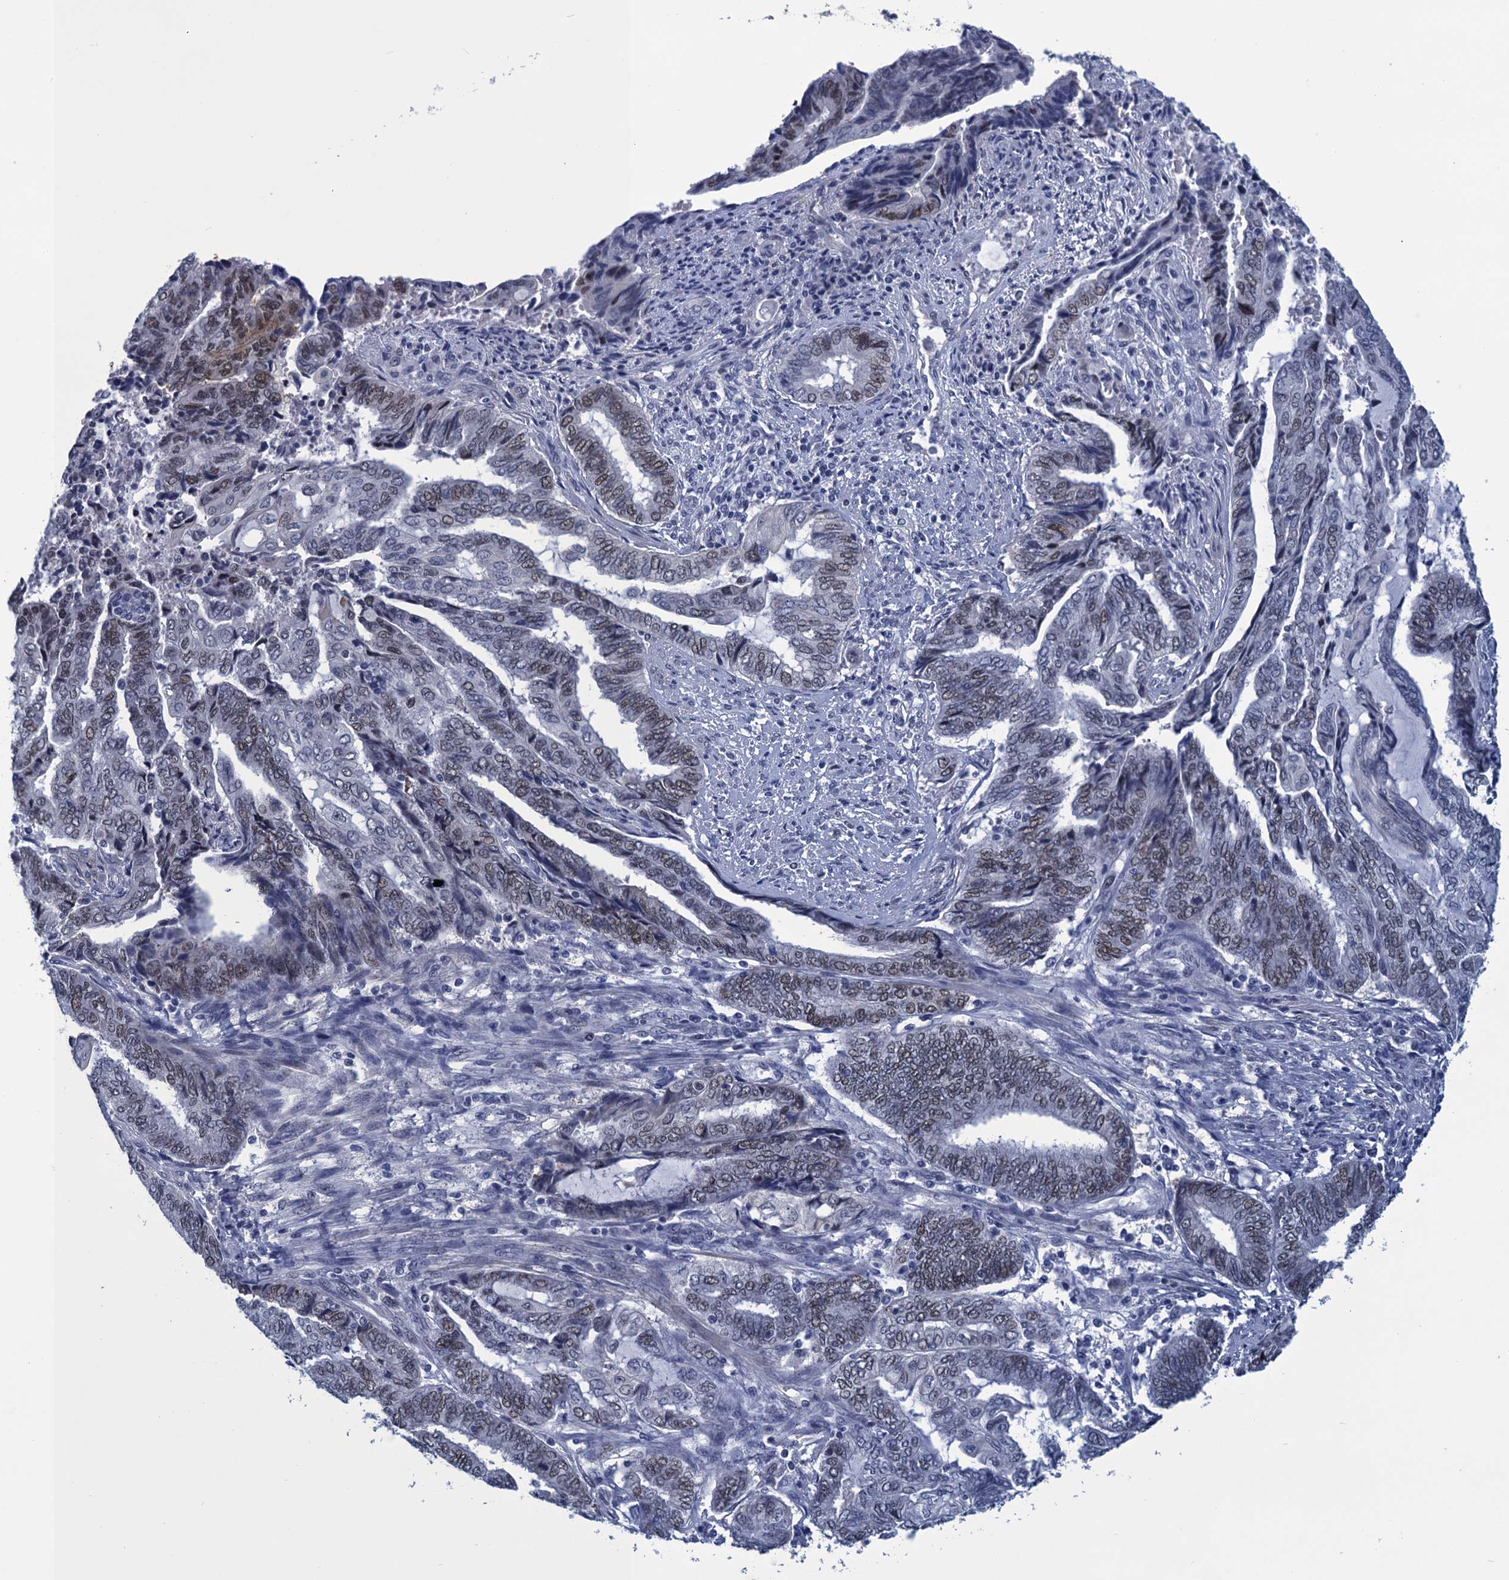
{"staining": {"intensity": "weak", "quantity": "<25%", "location": "nuclear"}, "tissue": "endometrial cancer", "cell_type": "Tumor cells", "image_type": "cancer", "snomed": [{"axis": "morphology", "description": "Adenocarcinoma, NOS"}, {"axis": "topography", "description": "Uterus"}, {"axis": "topography", "description": "Endometrium"}], "caption": "Immunohistochemical staining of endometrial cancer (adenocarcinoma) displays no significant positivity in tumor cells.", "gene": "GINS3", "patient": {"sex": "female", "age": 70}}